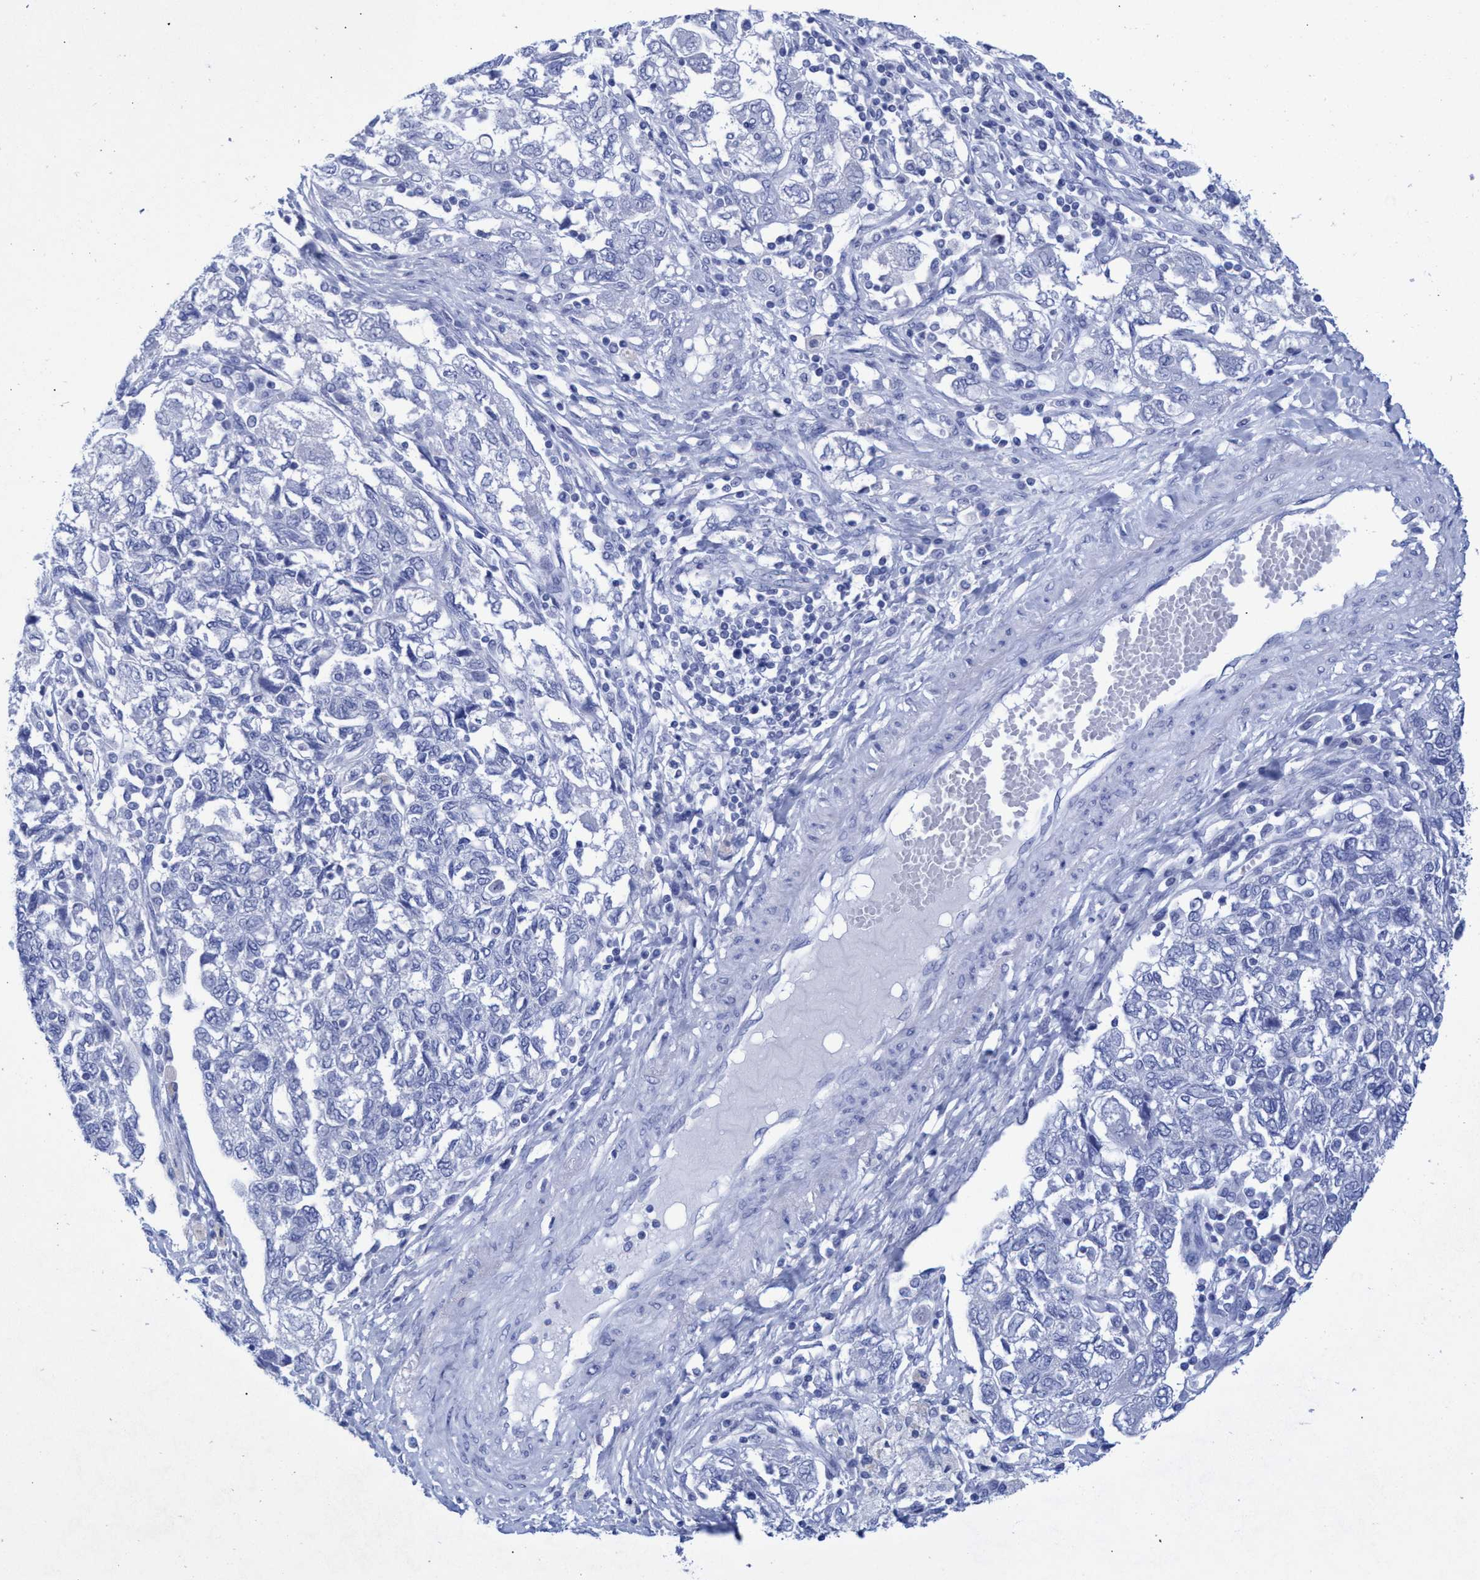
{"staining": {"intensity": "negative", "quantity": "none", "location": "none"}, "tissue": "ovarian cancer", "cell_type": "Tumor cells", "image_type": "cancer", "snomed": [{"axis": "morphology", "description": "Carcinoma, NOS"}, {"axis": "morphology", "description": "Cystadenocarcinoma, serous, NOS"}, {"axis": "topography", "description": "Ovary"}], "caption": "This is an immunohistochemistry histopathology image of human ovarian cancer. There is no expression in tumor cells.", "gene": "INSL6", "patient": {"sex": "female", "age": 69}}